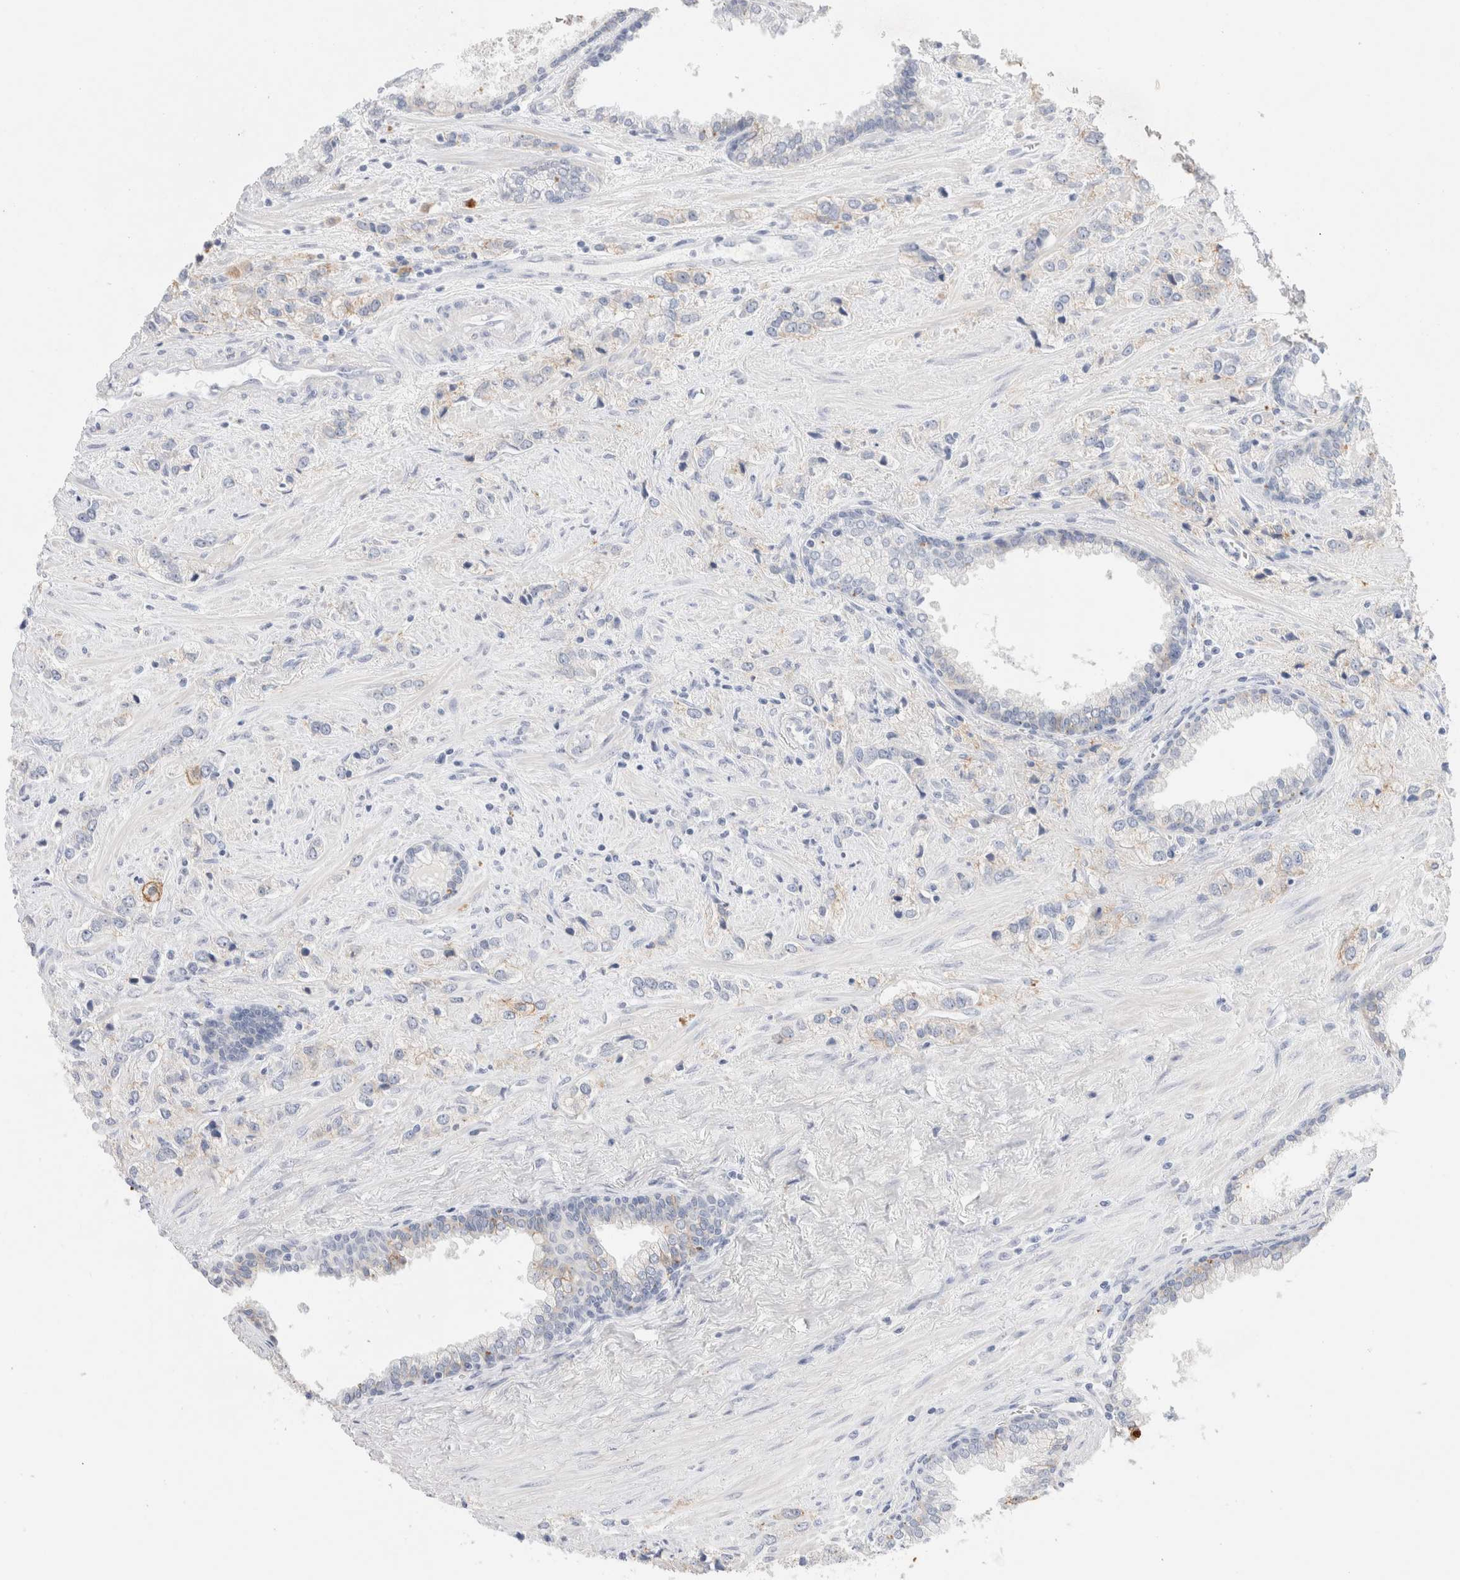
{"staining": {"intensity": "weak", "quantity": "<25%", "location": "cytoplasmic/membranous"}, "tissue": "prostate cancer", "cell_type": "Tumor cells", "image_type": "cancer", "snomed": [{"axis": "morphology", "description": "Adenocarcinoma, High grade"}, {"axis": "topography", "description": "Prostate"}], "caption": "Tumor cells are negative for protein expression in human prostate cancer.", "gene": "EPCAM", "patient": {"sex": "male", "age": 66}}